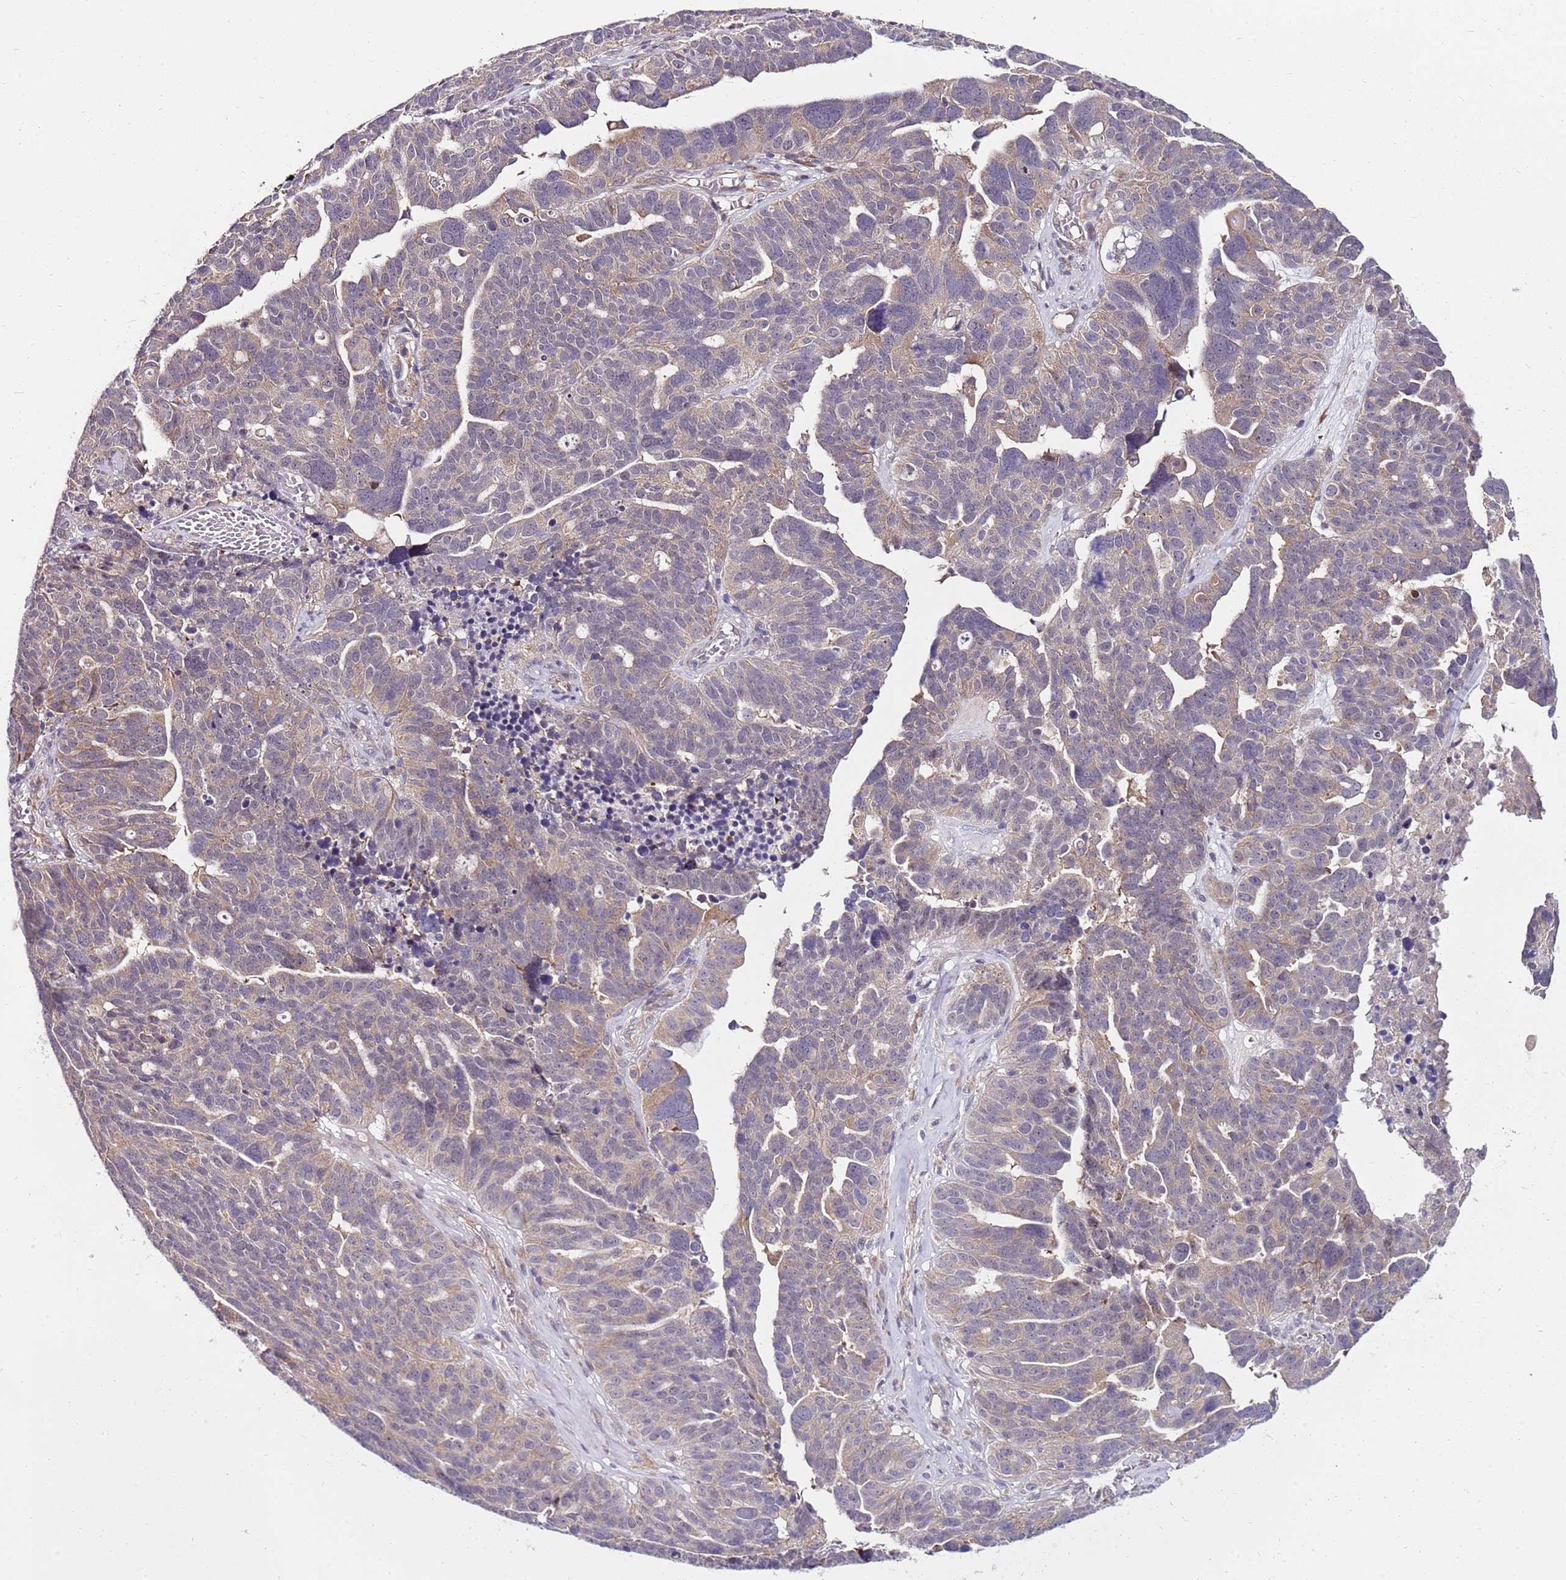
{"staining": {"intensity": "weak", "quantity": "25%-75%", "location": "cytoplasmic/membranous"}, "tissue": "ovarian cancer", "cell_type": "Tumor cells", "image_type": "cancer", "snomed": [{"axis": "morphology", "description": "Cystadenocarcinoma, serous, NOS"}, {"axis": "topography", "description": "Ovary"}], "caption": "Immunohistochemical staining of human ovarian serous cystadenocarcinoma exhibits low levels of weak cytoplasmic/membranous positivity in about 25%-75% of tumor cells.", "gene": "FBXL22", "patient": {"sex": "female", "age": 59}}